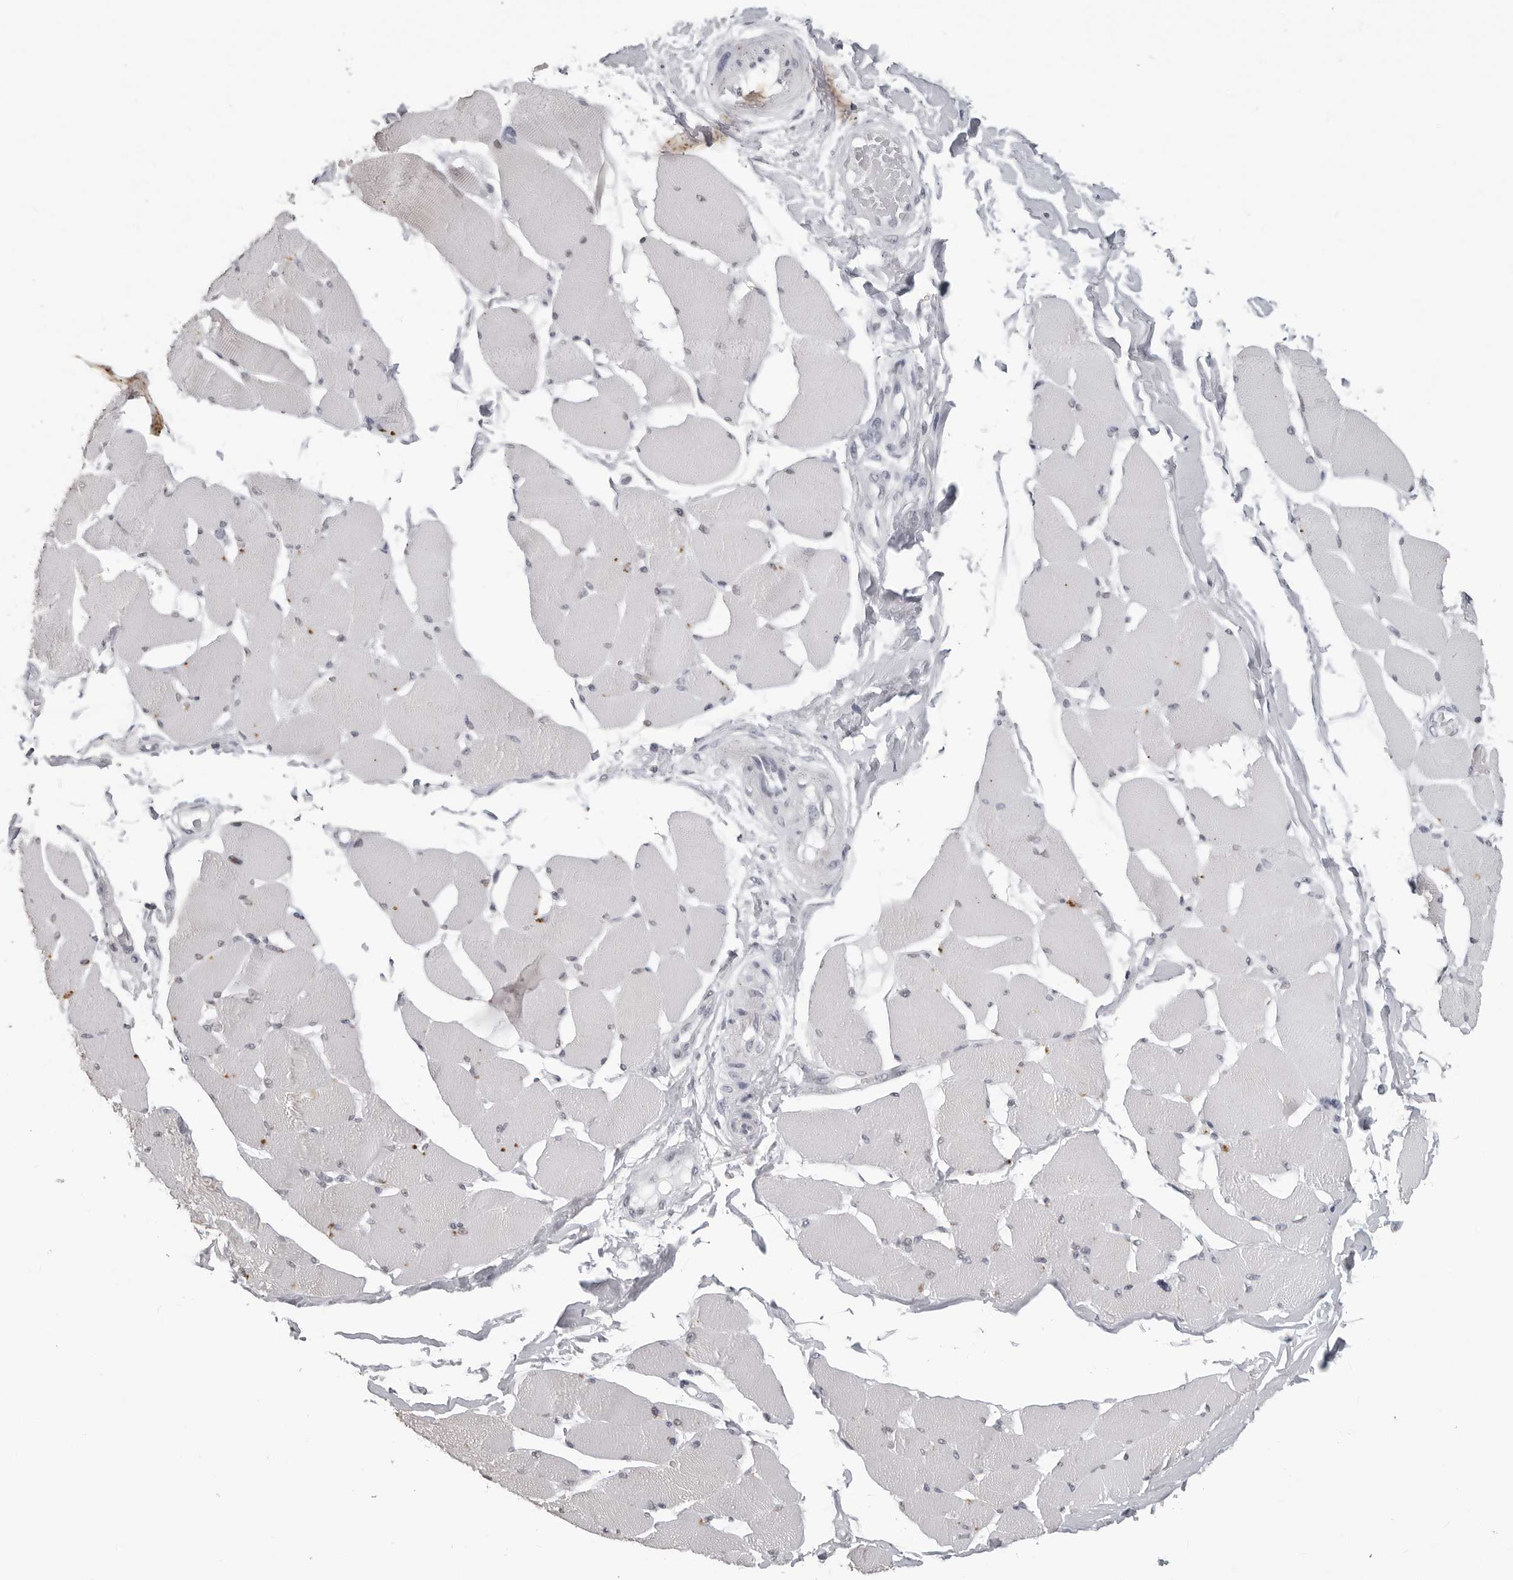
{"staining": {"intensity": "moderate", "quantity": "<25%", "location": "nuclear"}, "tissue": "skeletal muscle", "cell_type": "Myocytes", "image_type": "normal", "snomed": [{"axis": "morphology", "description": "Normal tissue, NOS"}, {"axis": "topography", "description": "Skin"}, {"axis": "topography", "description": "Skeletal muscle"}], "caption": "Immunohistochemical staining of normal skeletal muscle reveals low levels of moderate nuclear expression in approximately <25% of myocytes. (DAB IHC, brown staining for protein, blue staining for nuclei).", "gene": "DDX54", "patient": {"sex": "male", "age": 83}}